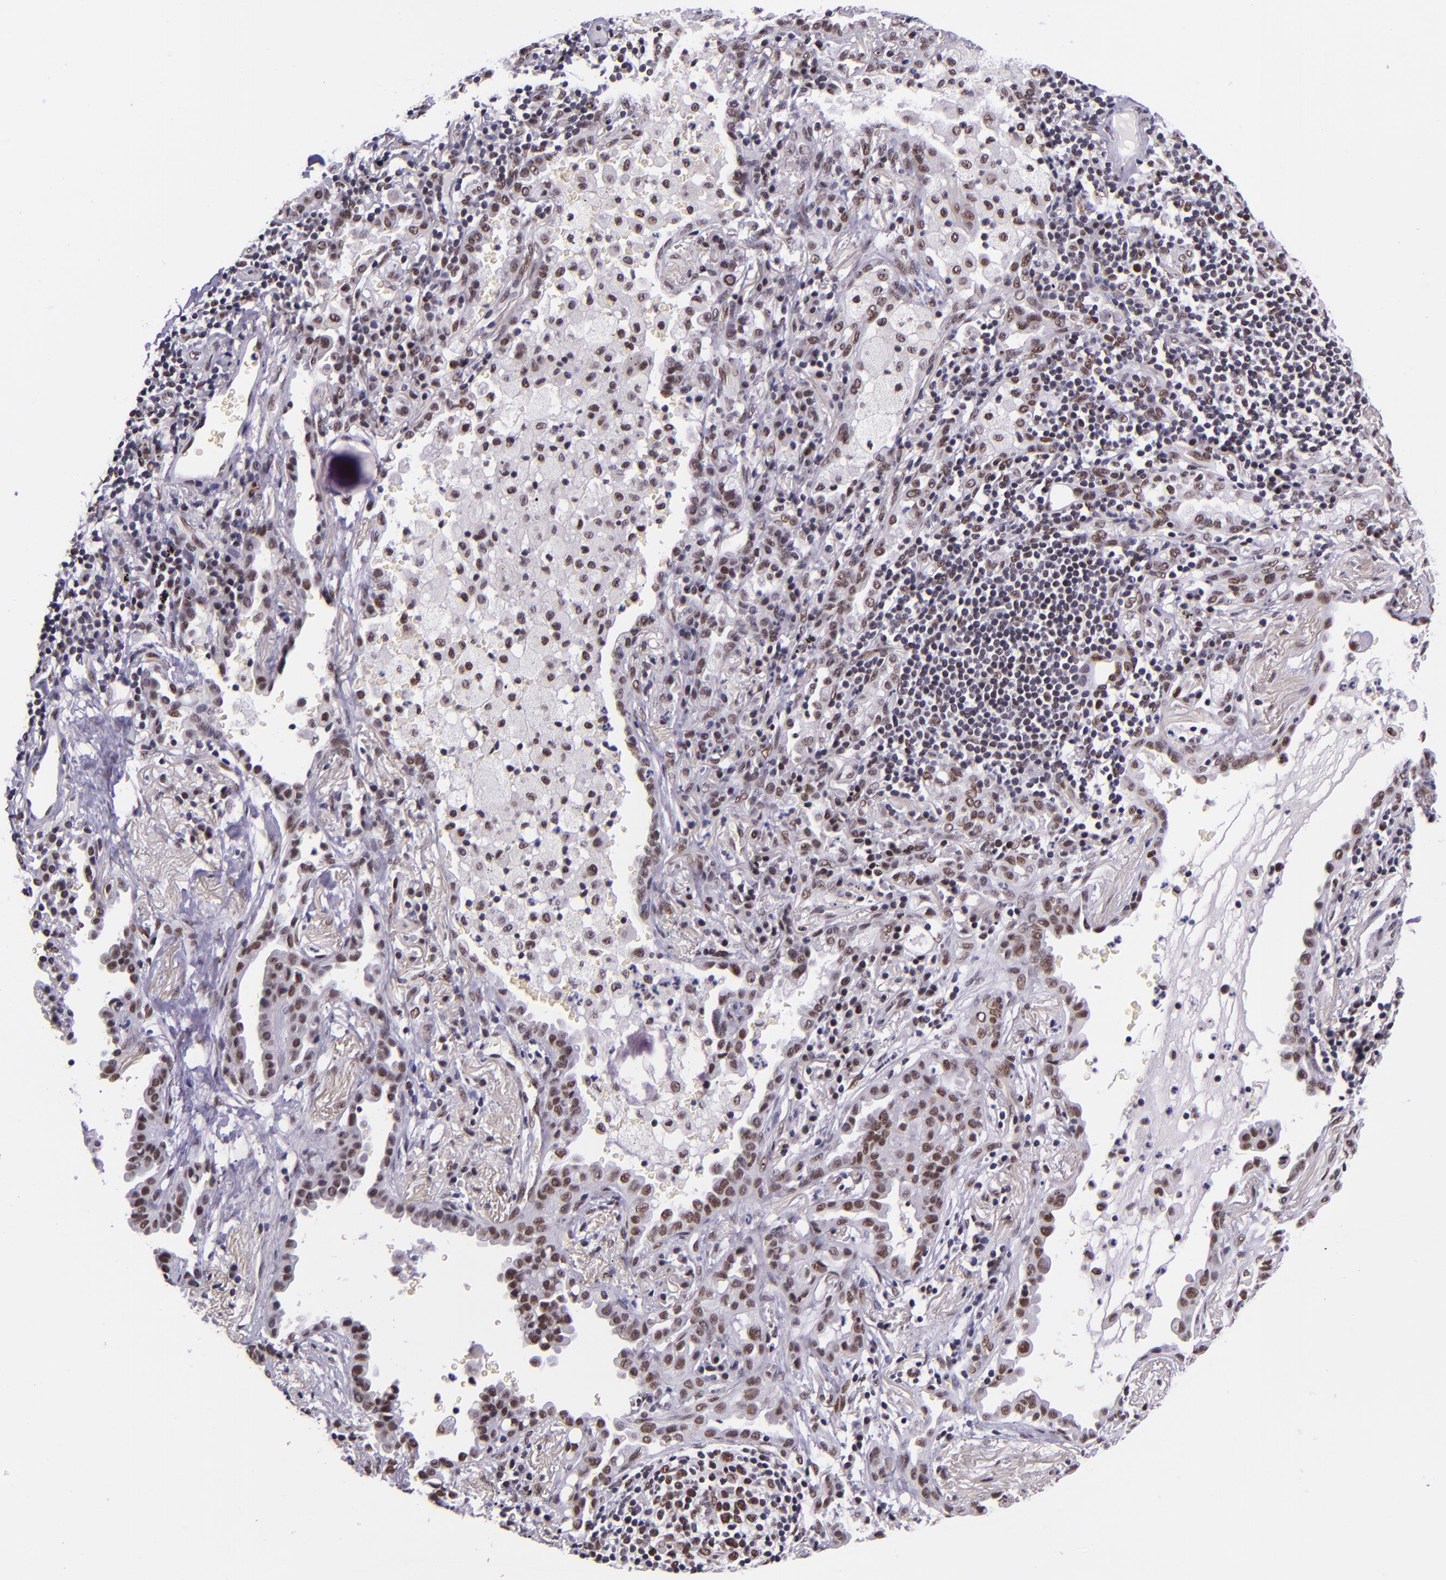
{"staining": {"intensity": "moderate", "quantity": "25%-75%", "location": "nuclear"}, "tissue": "lung cancer", "cell_type": "Tumor cells", "image_type": "cancer", "snomed": [{"axis": "morphology", "description": "Adenocarcinoma, NOS"}, {"axis": "topography", "description": "Lung"}], "caption": "Immunohistochemistry (IHC) staining of adenocarcinoma (lung), which displays medium levels of moderate nuclear positivity in about 25%-75% of tumor cells indicating moderate nuclear protein expression. The staining was performed using DAB (3,3'-diaminobenzidine) (brown) for protein detection and nuclei were counterstained in hematoxylin (blue).", "gene": "GPKOW", "patient": {"sex": "female", "age": 50}}